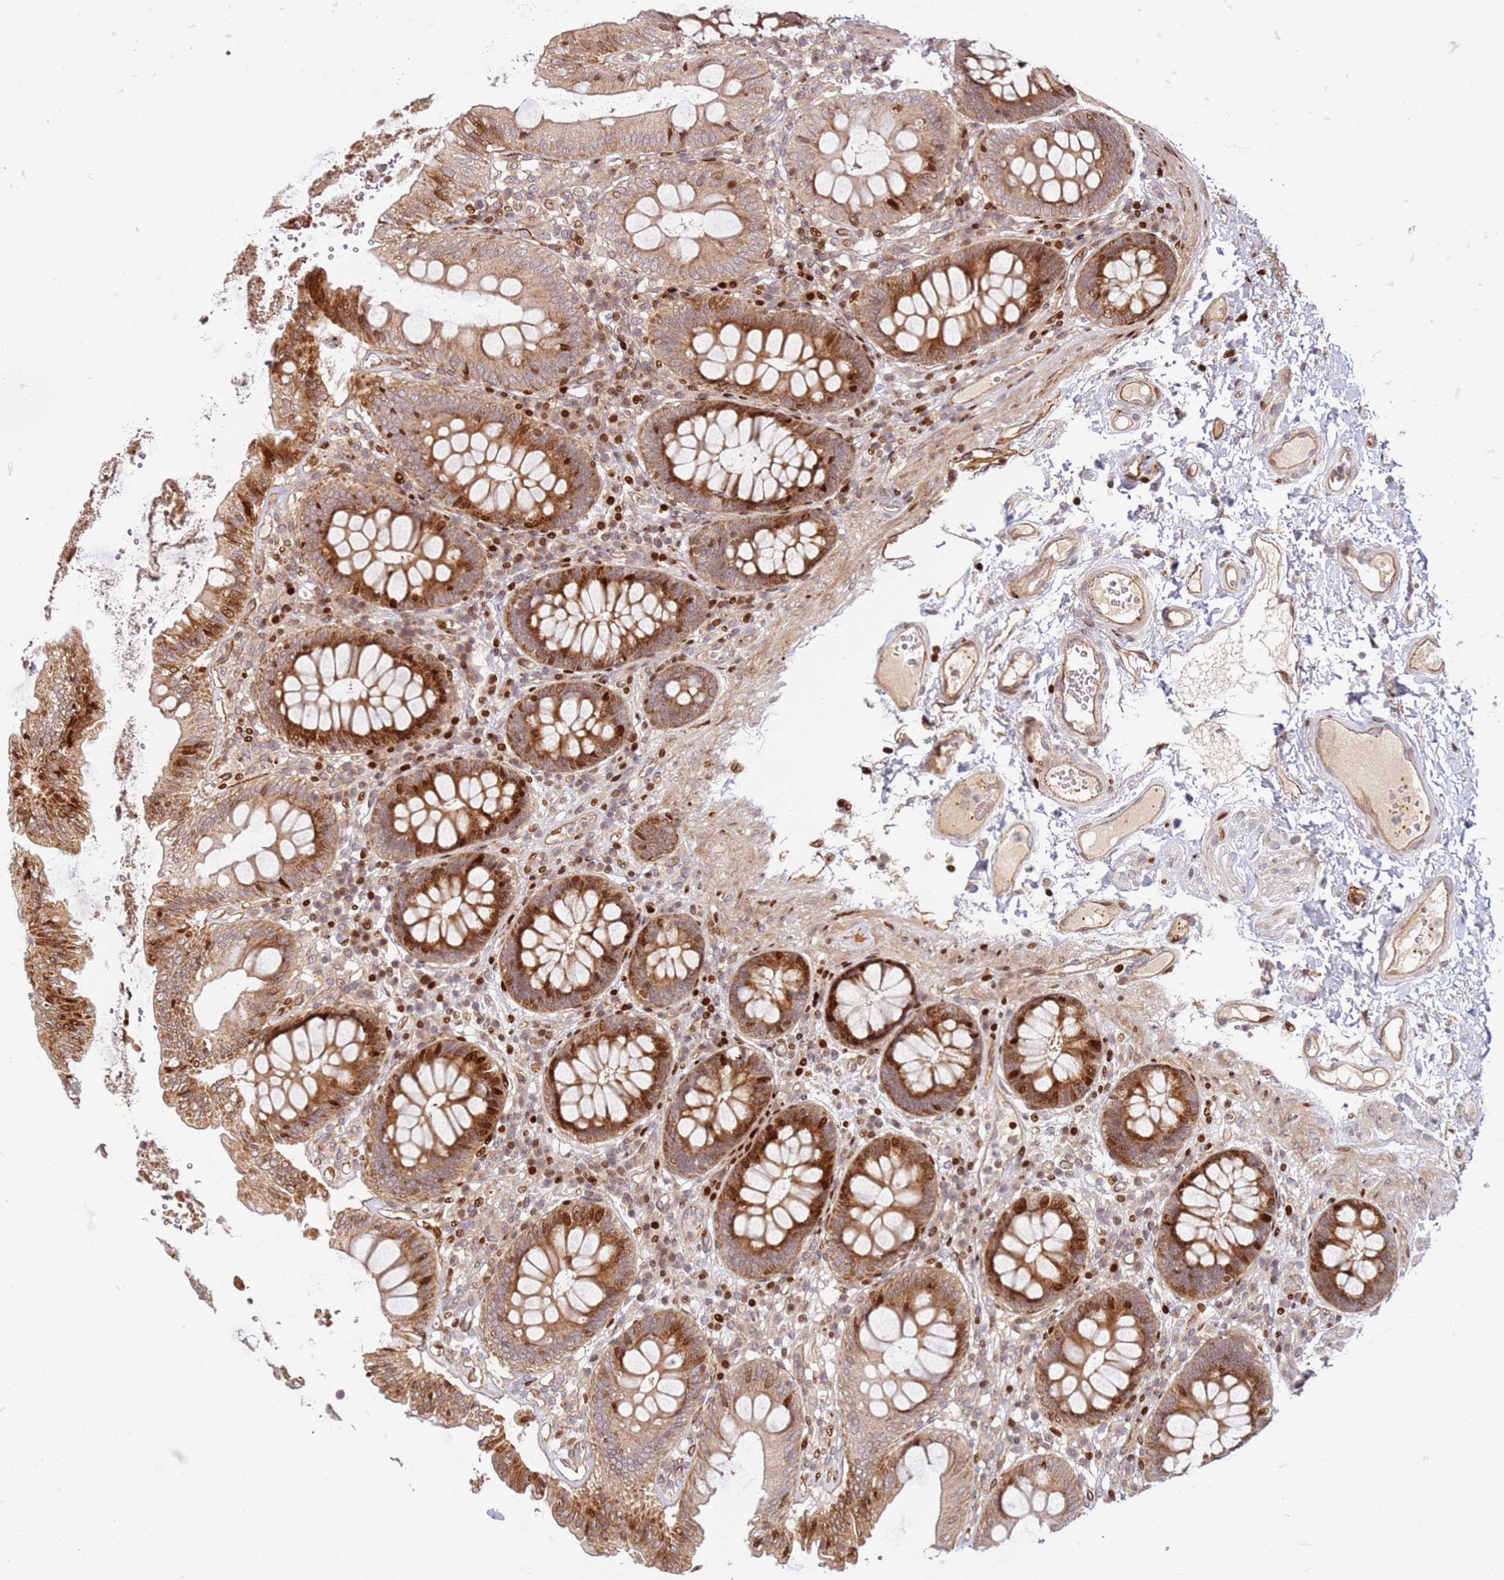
{"staining": {"intensity": "weak", "quantity": ">75%", "location": "cytoplasmic/membranous"}, "tissue": "colon", "cell_type": "Endothelial cells", "image_type": "normal", "snomed": [{"axis": "morphology", "description": "Normal tissue, NOS"}, {"axis": "topography", "description": "Colon"}], "caption": "The immunohistochemical stain highlights weak cytoplasmic/membranous staining in endothelial cells of benign colon. (IHC, brightfield microscopy, high magnification).", "gene": "TMEM233", "patient": {"sex": "male", "age": 84}}